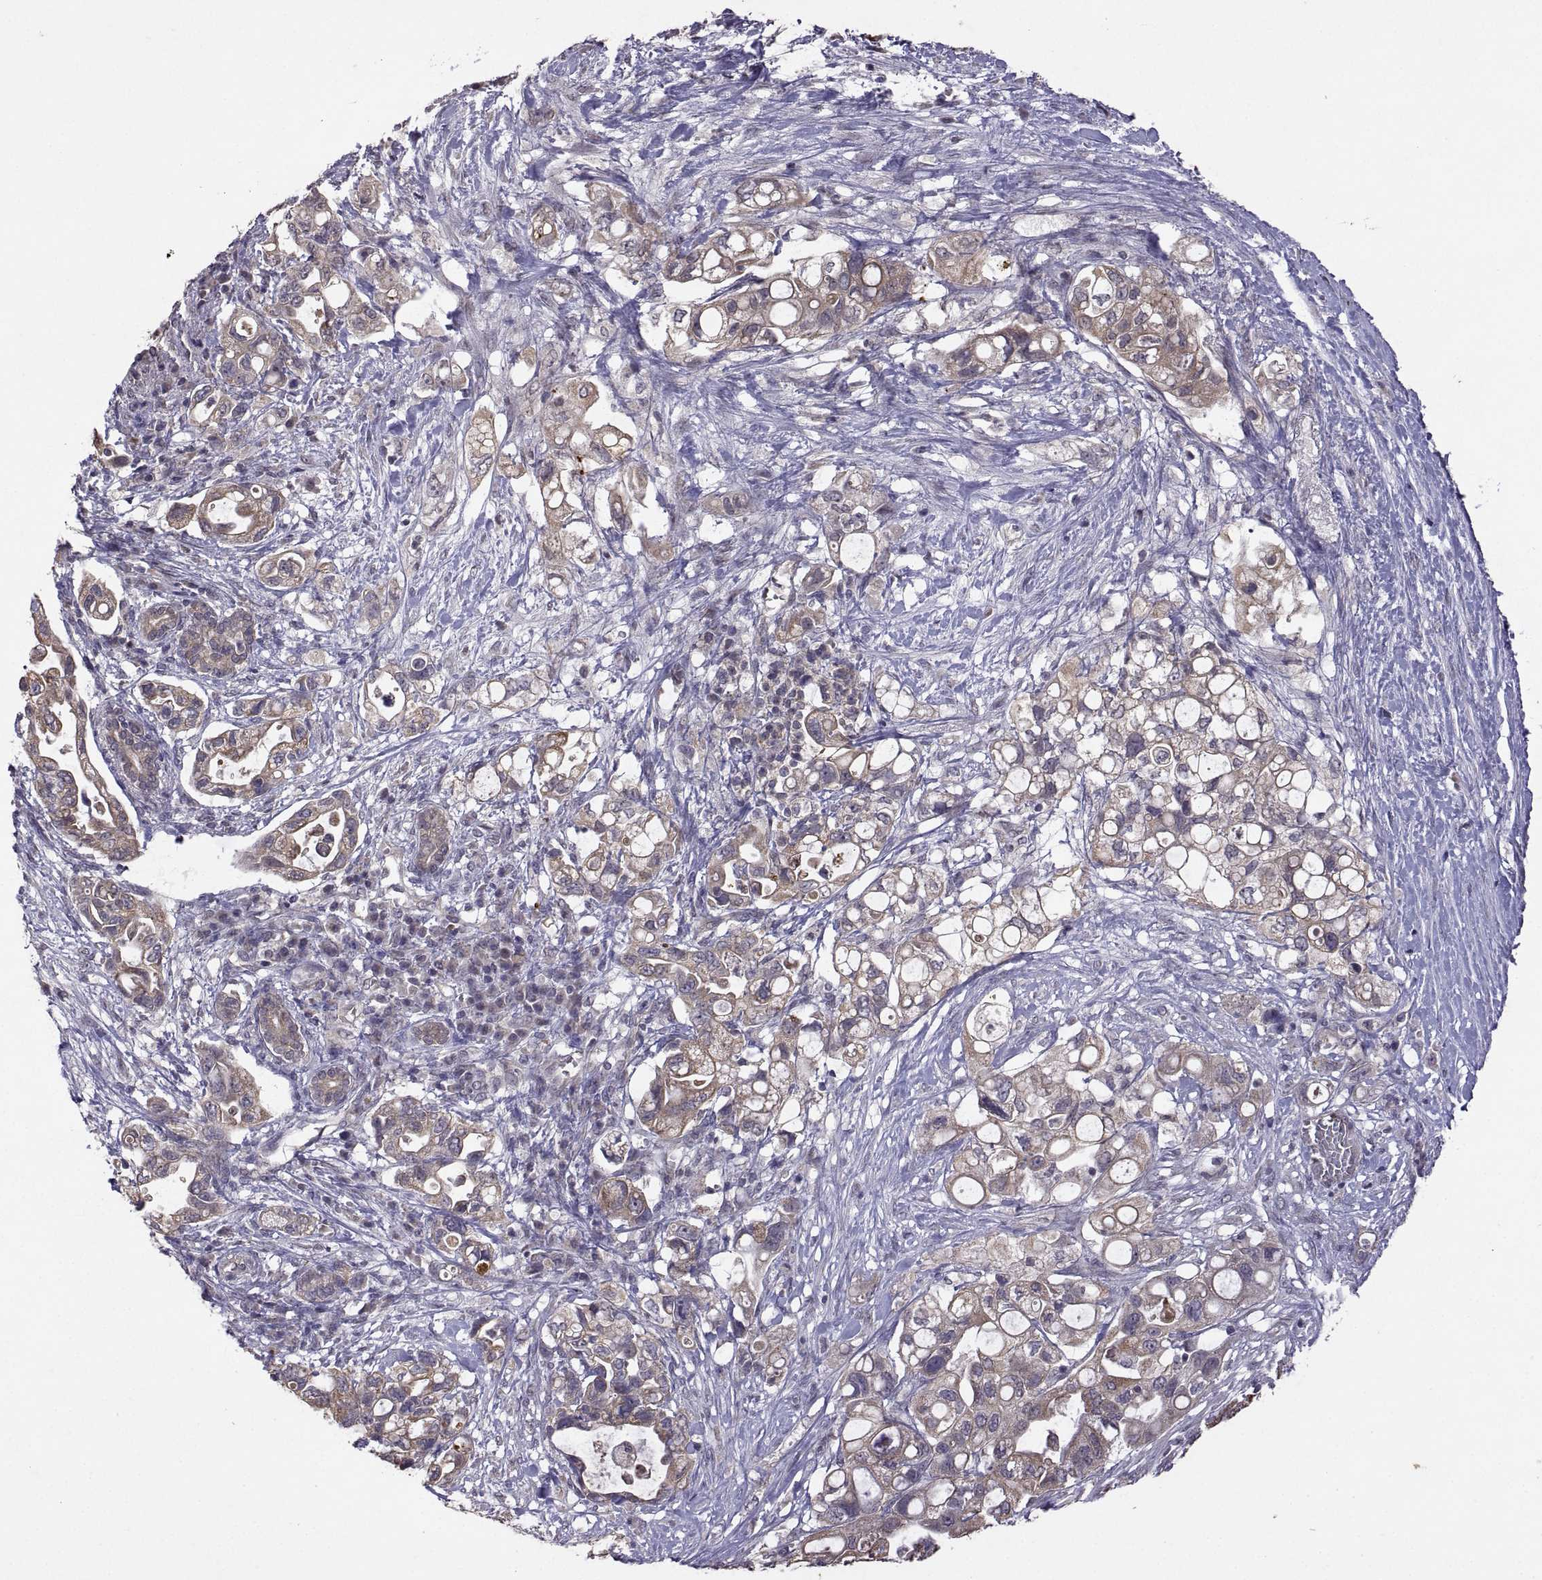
{"staining": {"intensity": "moderate", "quantity": ">75%", "location": "cytoplasmic/membranous"}, "tissue": "pancreatic cancer", "cell_type": "Tumor cells", "image_type": "cancer", "snomed": [{"axis": "morphology", "description": "Adenocarcinoma, NOS"}, {"axis": "topography", "description": "Pancreas"}], "caption": "High-power microscopy captured an immunohistochemistry image of pancreatic adenocarcinoma, revealing moderate cytoplasmic/membranous staining in about >75% of tumor cells. (DAB (3,3'-diaminobenzidine) IHC, brown staining for protein, blue staining for nuclei).", "gene": "LAMA1", "patient": {"sex": "female", "age": 72}}